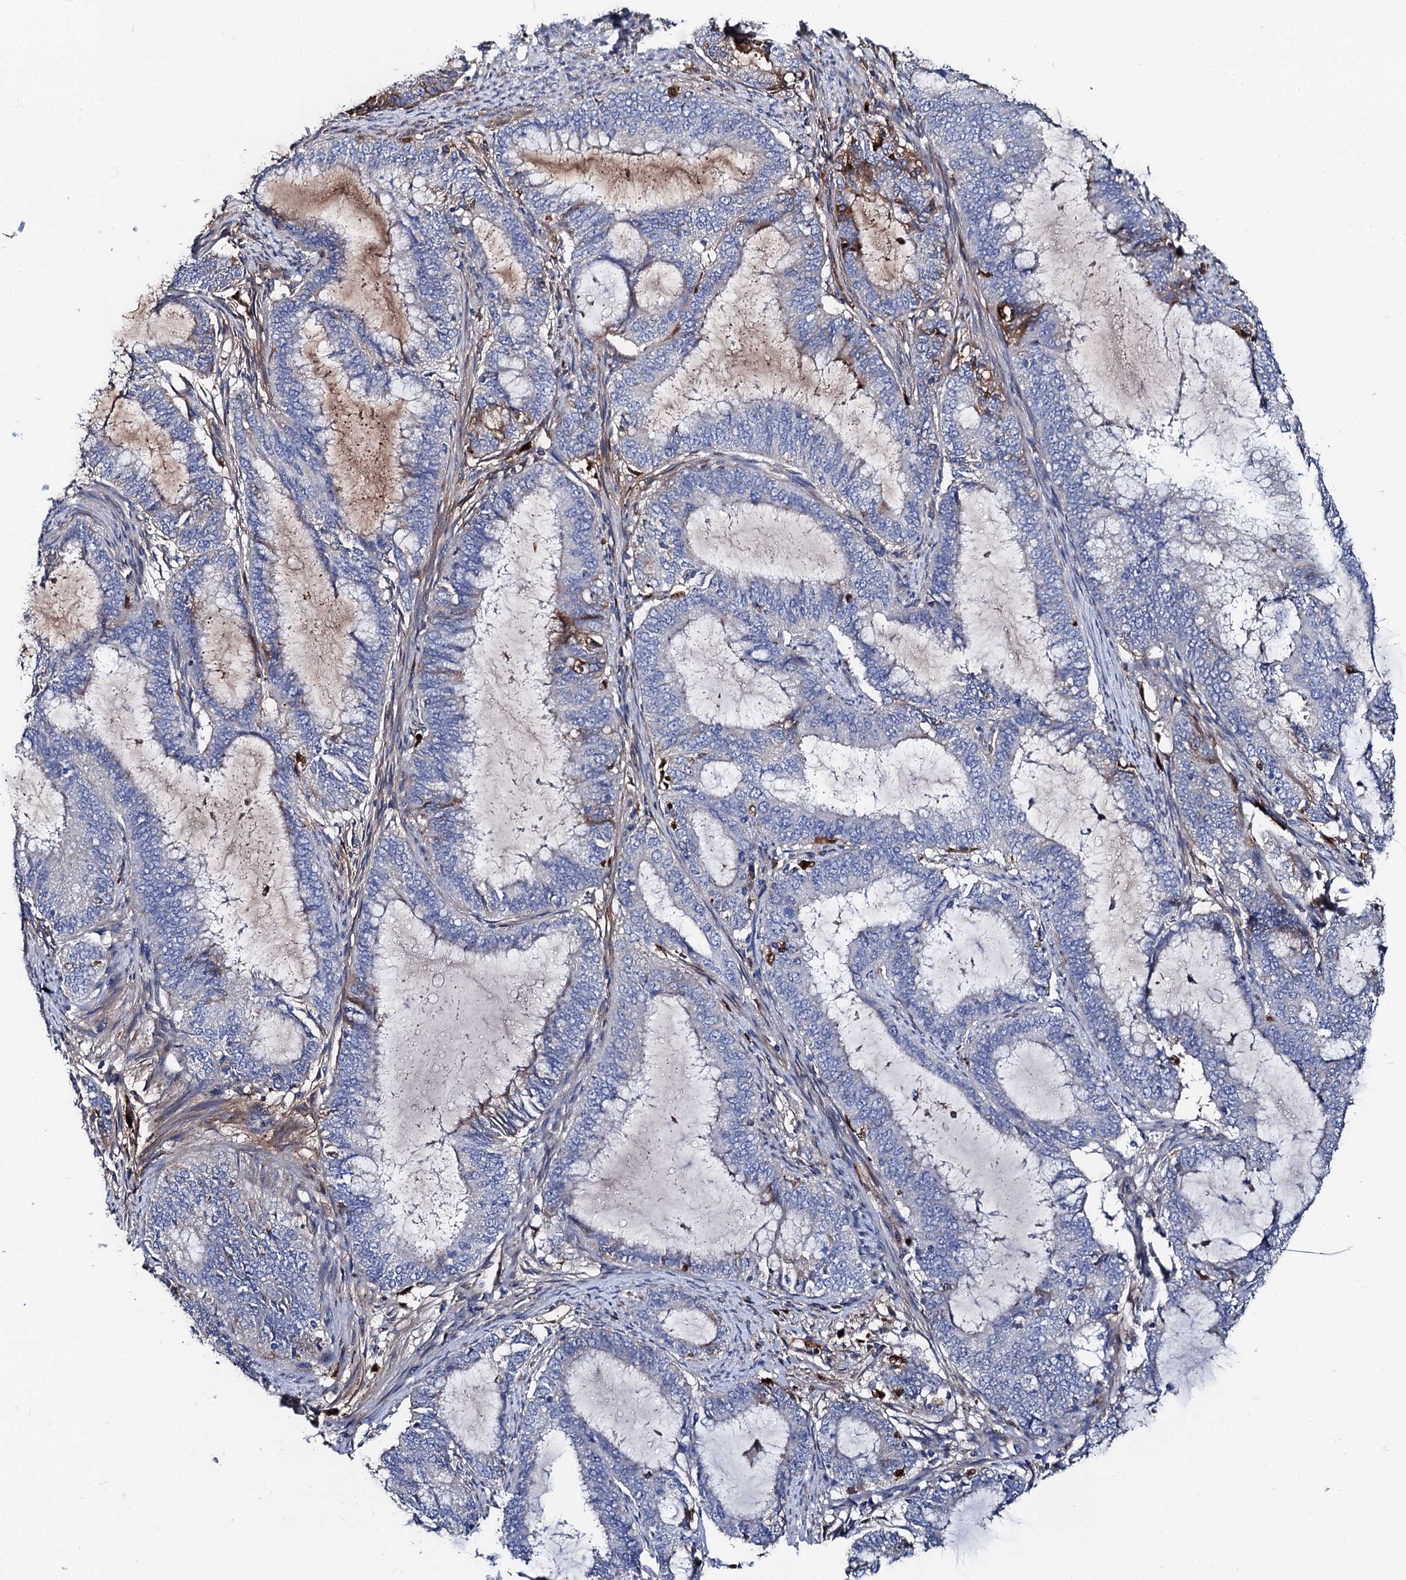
{"staining": {"intensity": "negative", "quantity": "none", "location": "none"}, "tissue": "endometrial cancer", "cell_type": "Tumor cells", "image_type": "cancer", "snomed": [{"axis": "morphology", "description": "Adenocarcinoma, NOS"}, {"axis": "topography", "description": "Endometrium"}], "caption": "There is no significant expression in tumor cells of endometrial adenocarcinoma. (IHC, brightfield microscopy, high magnification).", "gene": "FREM3", "patient": {"sex": "female", "age": 51}}